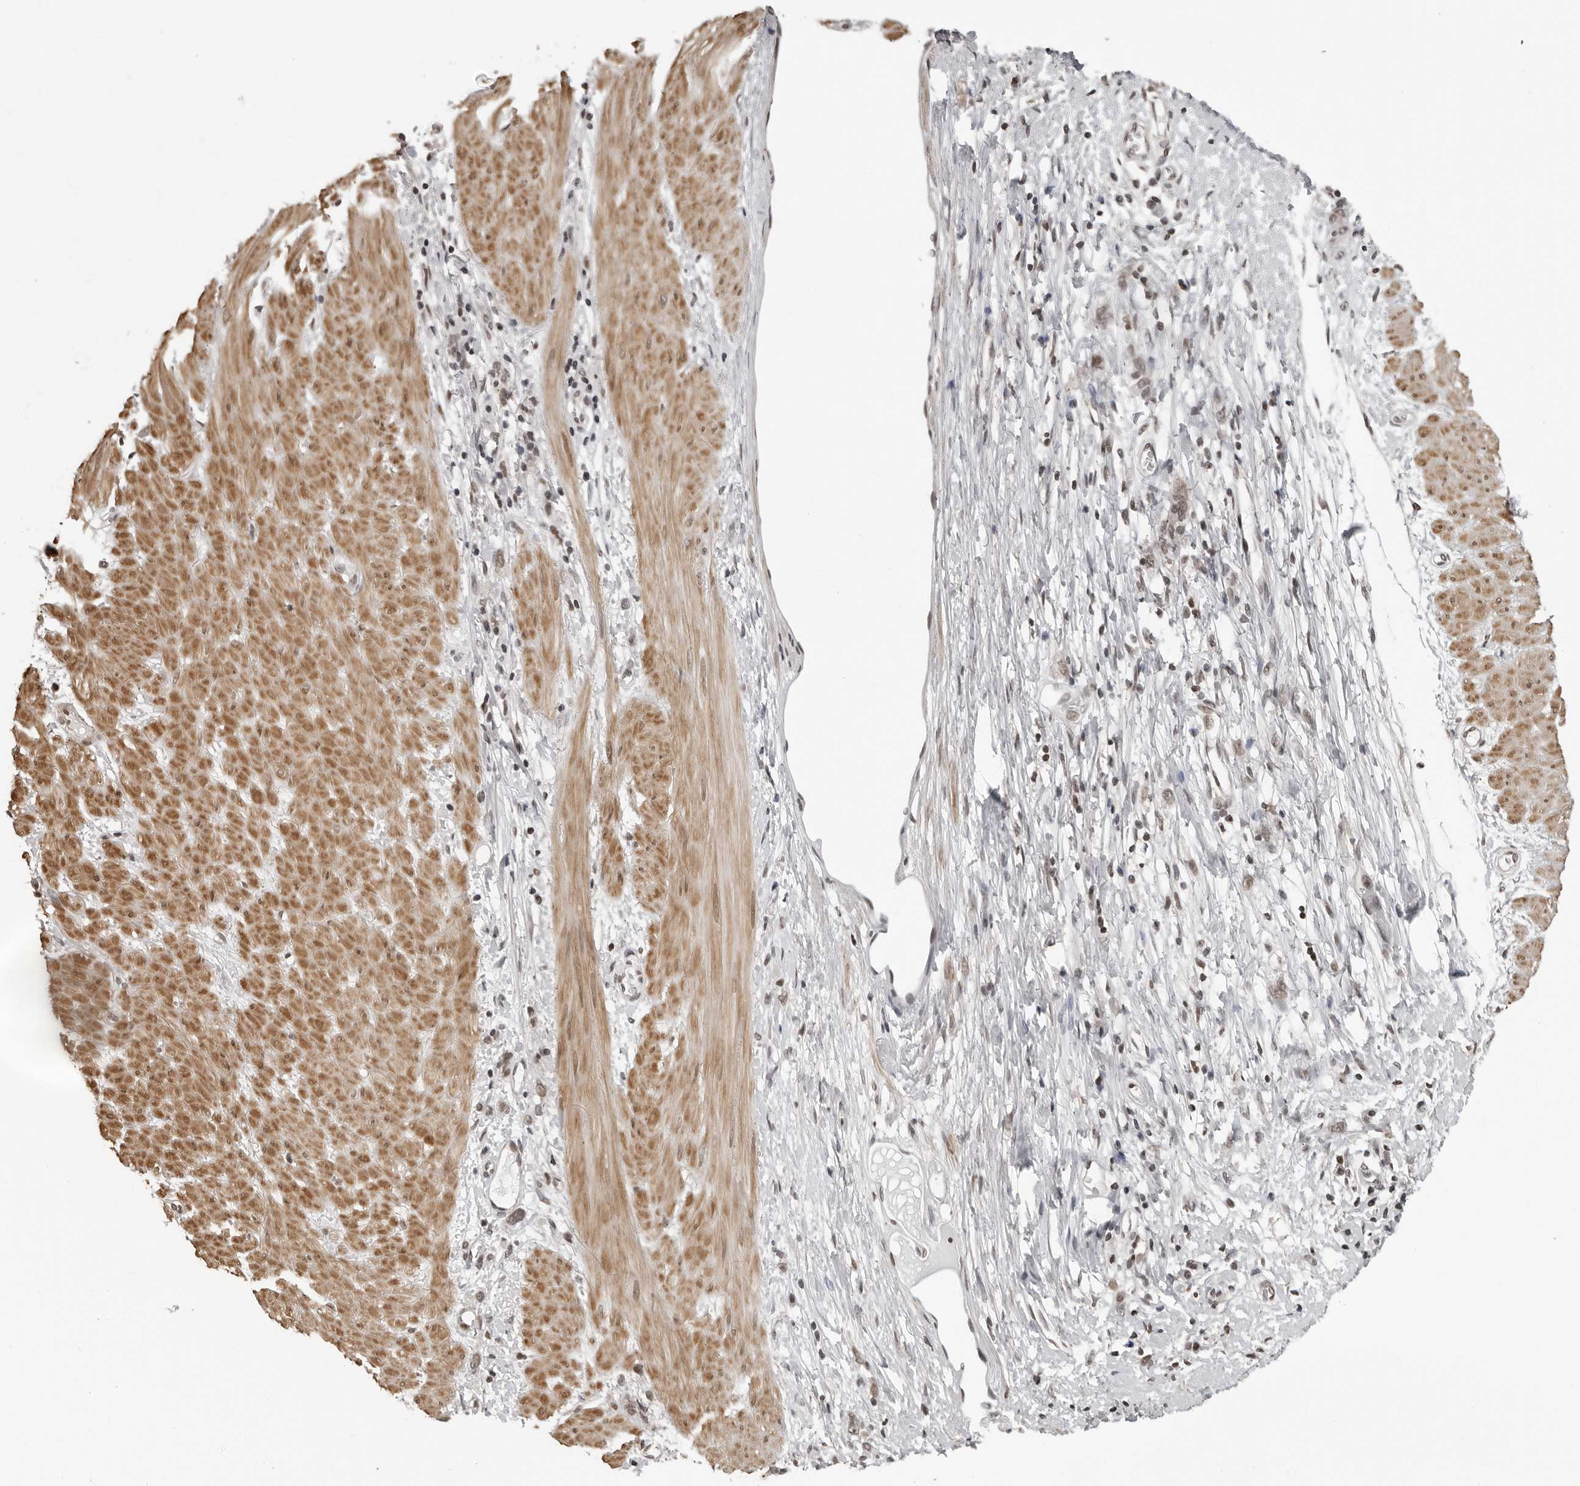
{"staining": {"intensity": "weak", "quantity": ">75%", "location": "nuclear"}, "tissue": "stomach cancer", "cell_type": "Tumor cells", "image_type": "cancer", "snomed": [{"axis": "morphology", "description": "Adenocarcinoma, NOS"}, {"axis": "topography", "description": "Stomach"}], "caption": "Immunohistochemistry (DAB (3,3'-diaminobenzidine)) staining of stomach cancer (adenocarcinoma) shows weak nuclear protein staining in about >75% of tumor cells. The staining is performed using DAB brown chromogen to label protein expression. The nuclei are counter-stained blue using hematoxylin.", "gene": "ORC1", "patient": {"sex": "female", "age": 76}}